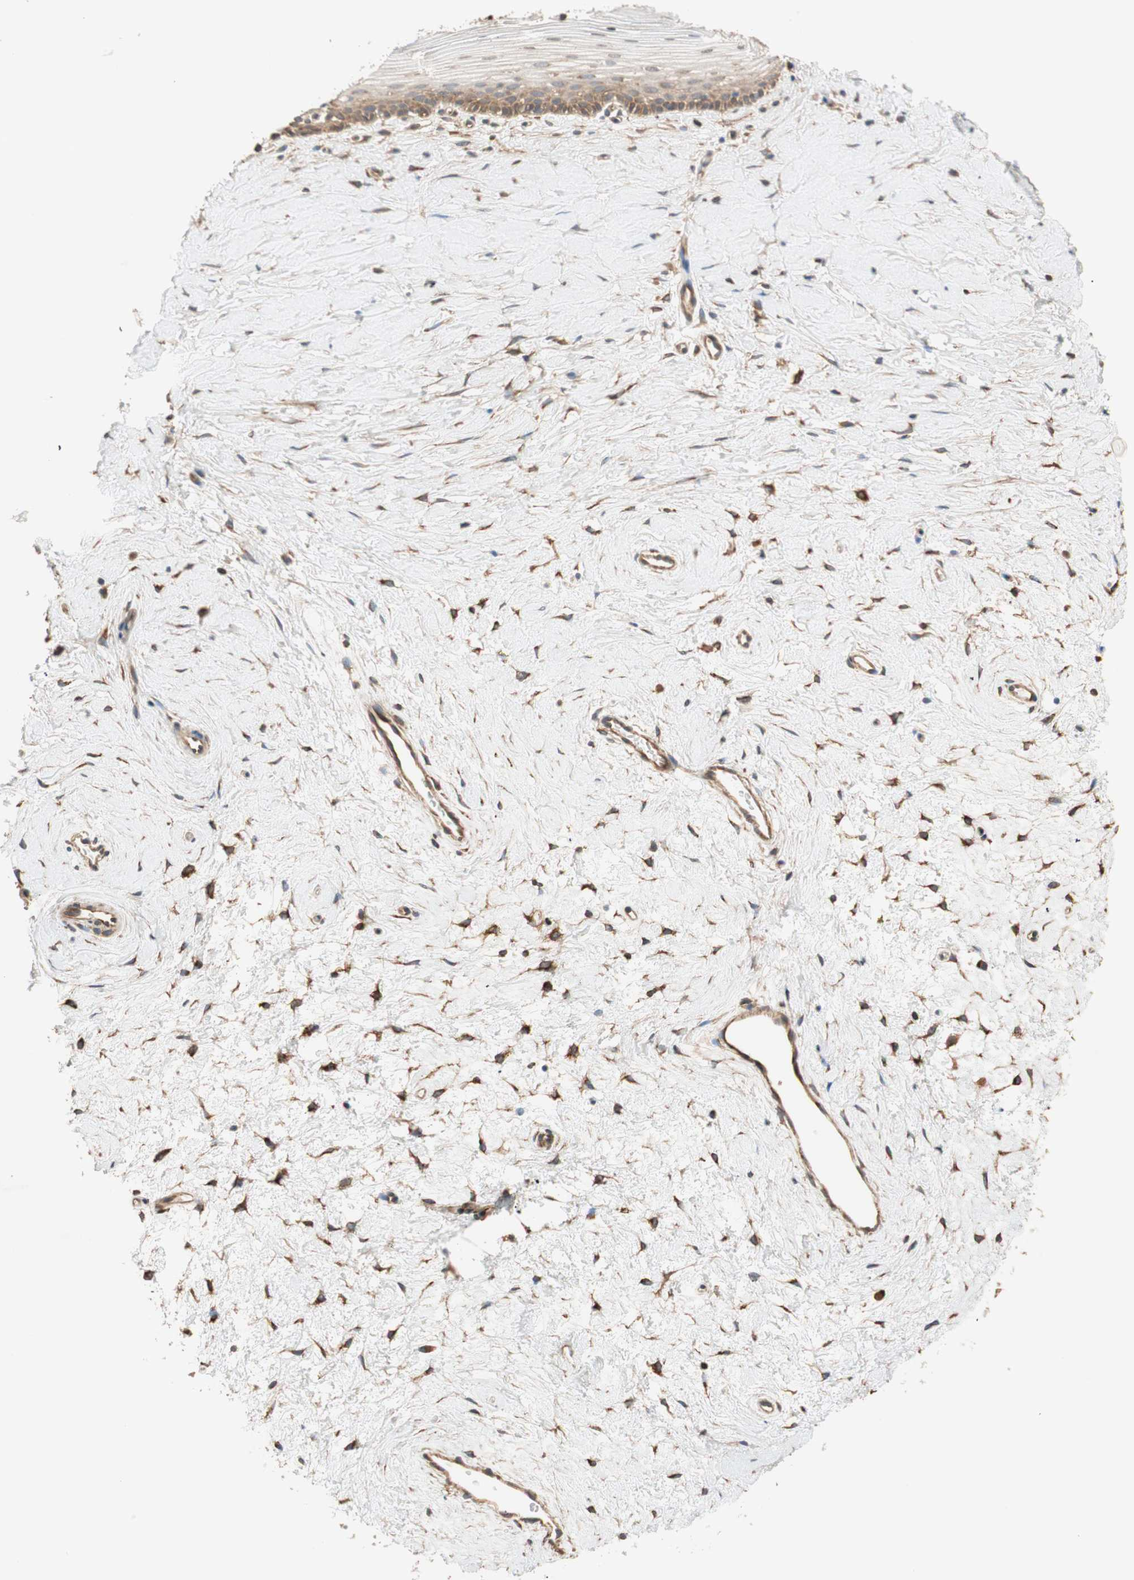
{"staining": {"intensity": "strong", "quantity": ">75%", "location": "cytoplasmic/membranous"}, "tissue": "cervix", "cell_type": "Glandular cells", "image_type": "normal", "snomed": [{"axis": "morphology", "description": "Normal tissue, NOS"}, {"axis": "topography", "description": "Cervix"}], "caption": "This histopathology image demonstrates immunohistochemistry (IHC) staining of unremarkable cervix, with high strong cytoplasmic/membranous positivity in approximately >75% of glandular cells.", "gene": "WASL", "patient": {"sex": "female", "age": 39}}